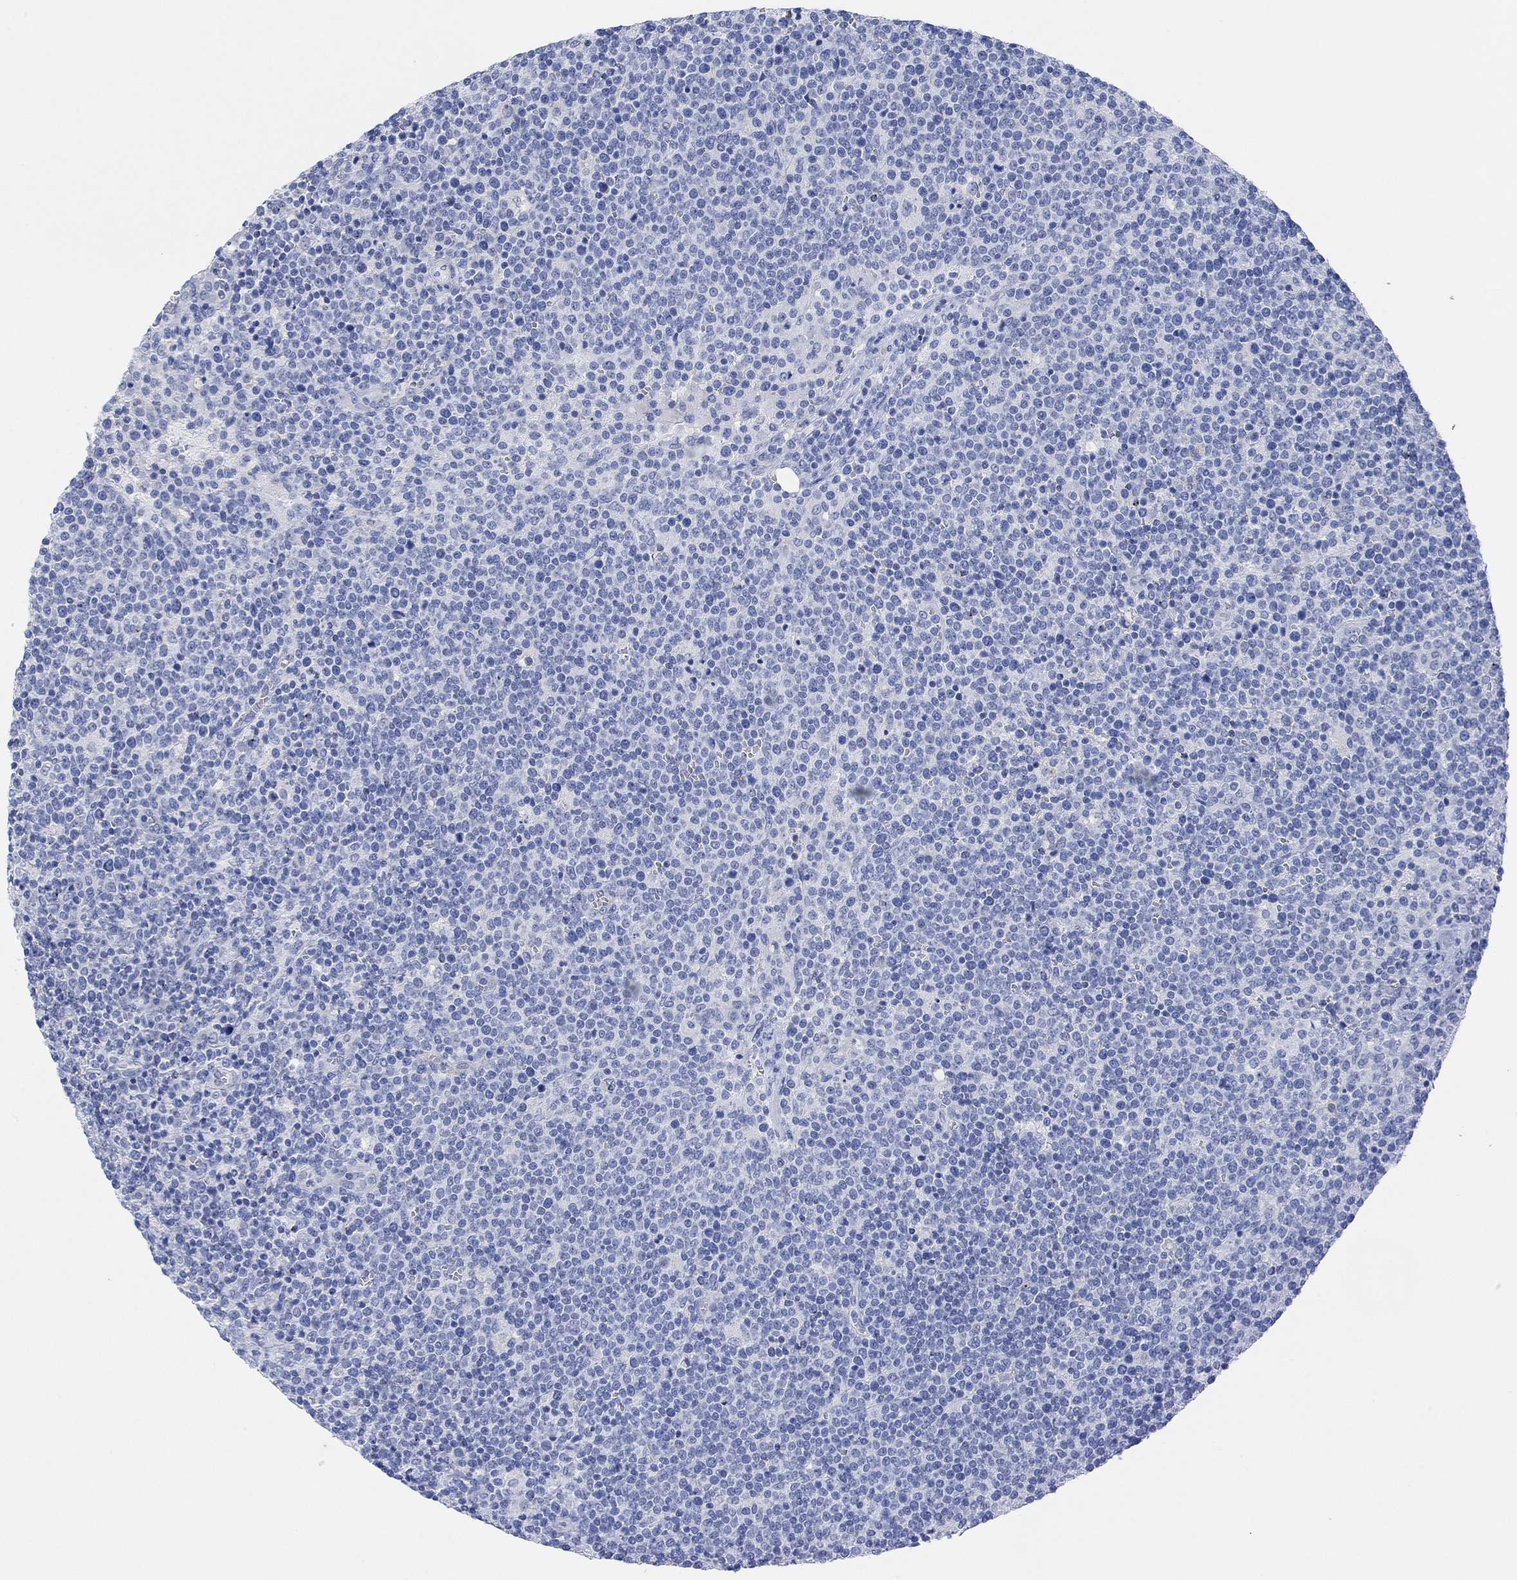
{"staining": {"intensity": "negative", "quantity": "none", "location": "none"}, "tissue": "lymphoma", "cell_type": "Tumor cells", "image_type": "cancer", "snomed": [{"axis": "morphology", "description": "Malignant lymphoma, non-Hodgkin's type, High grade"}, {"axis": "topography", "description": "Lymph node"}], "caption": "Malignant lymphoma, non-Hodgkin's type (high-grade) was stained to show a protein in brown. There is no significant expression in tumor cells.", "gene": "VAT1L", "patient": {"sex": "male", "age": 61}}